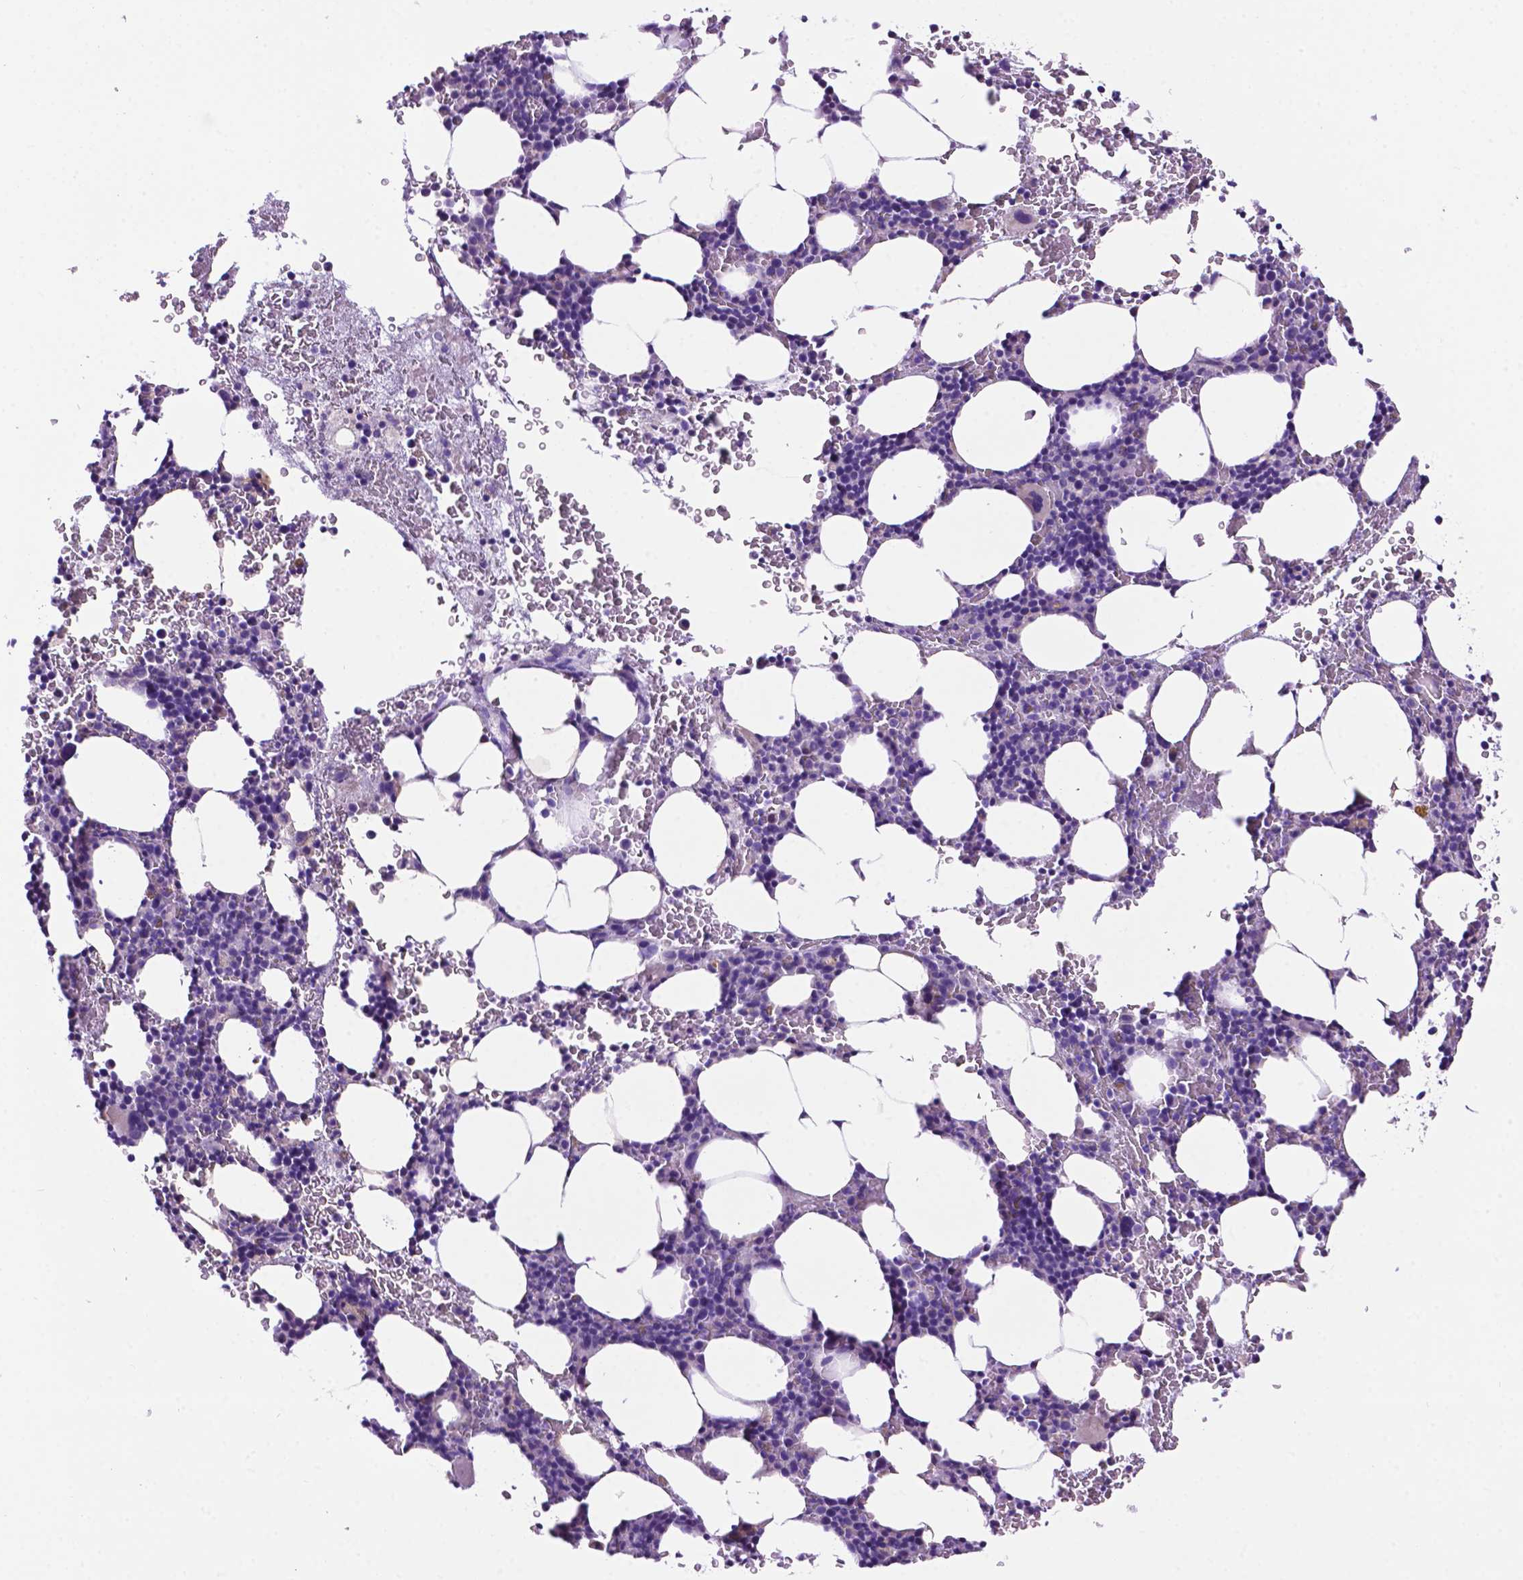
{"staining": {"intensity": "negative", "quantity": "none", "location": "none"}, "tissue": "bone marrow", "cell_type": "Hematopoietic cells", "image_type": "normal", "snomed": [{"axis": "morphology", "description": "Normal tissue, NOS"}, {"axis": "topography", "description": "Bone marrow"}], "caption": "This photomicrograph is of normal bone marrow stained with IHC to label a protein in brown with the nuclei are counter-stained blue. There is no positivity in hematopoietic cells. (DAB IHC with hematoxylin counter stain).", "gene": "PHYHIP", "patient": {"sex": "male", "age": 77}}